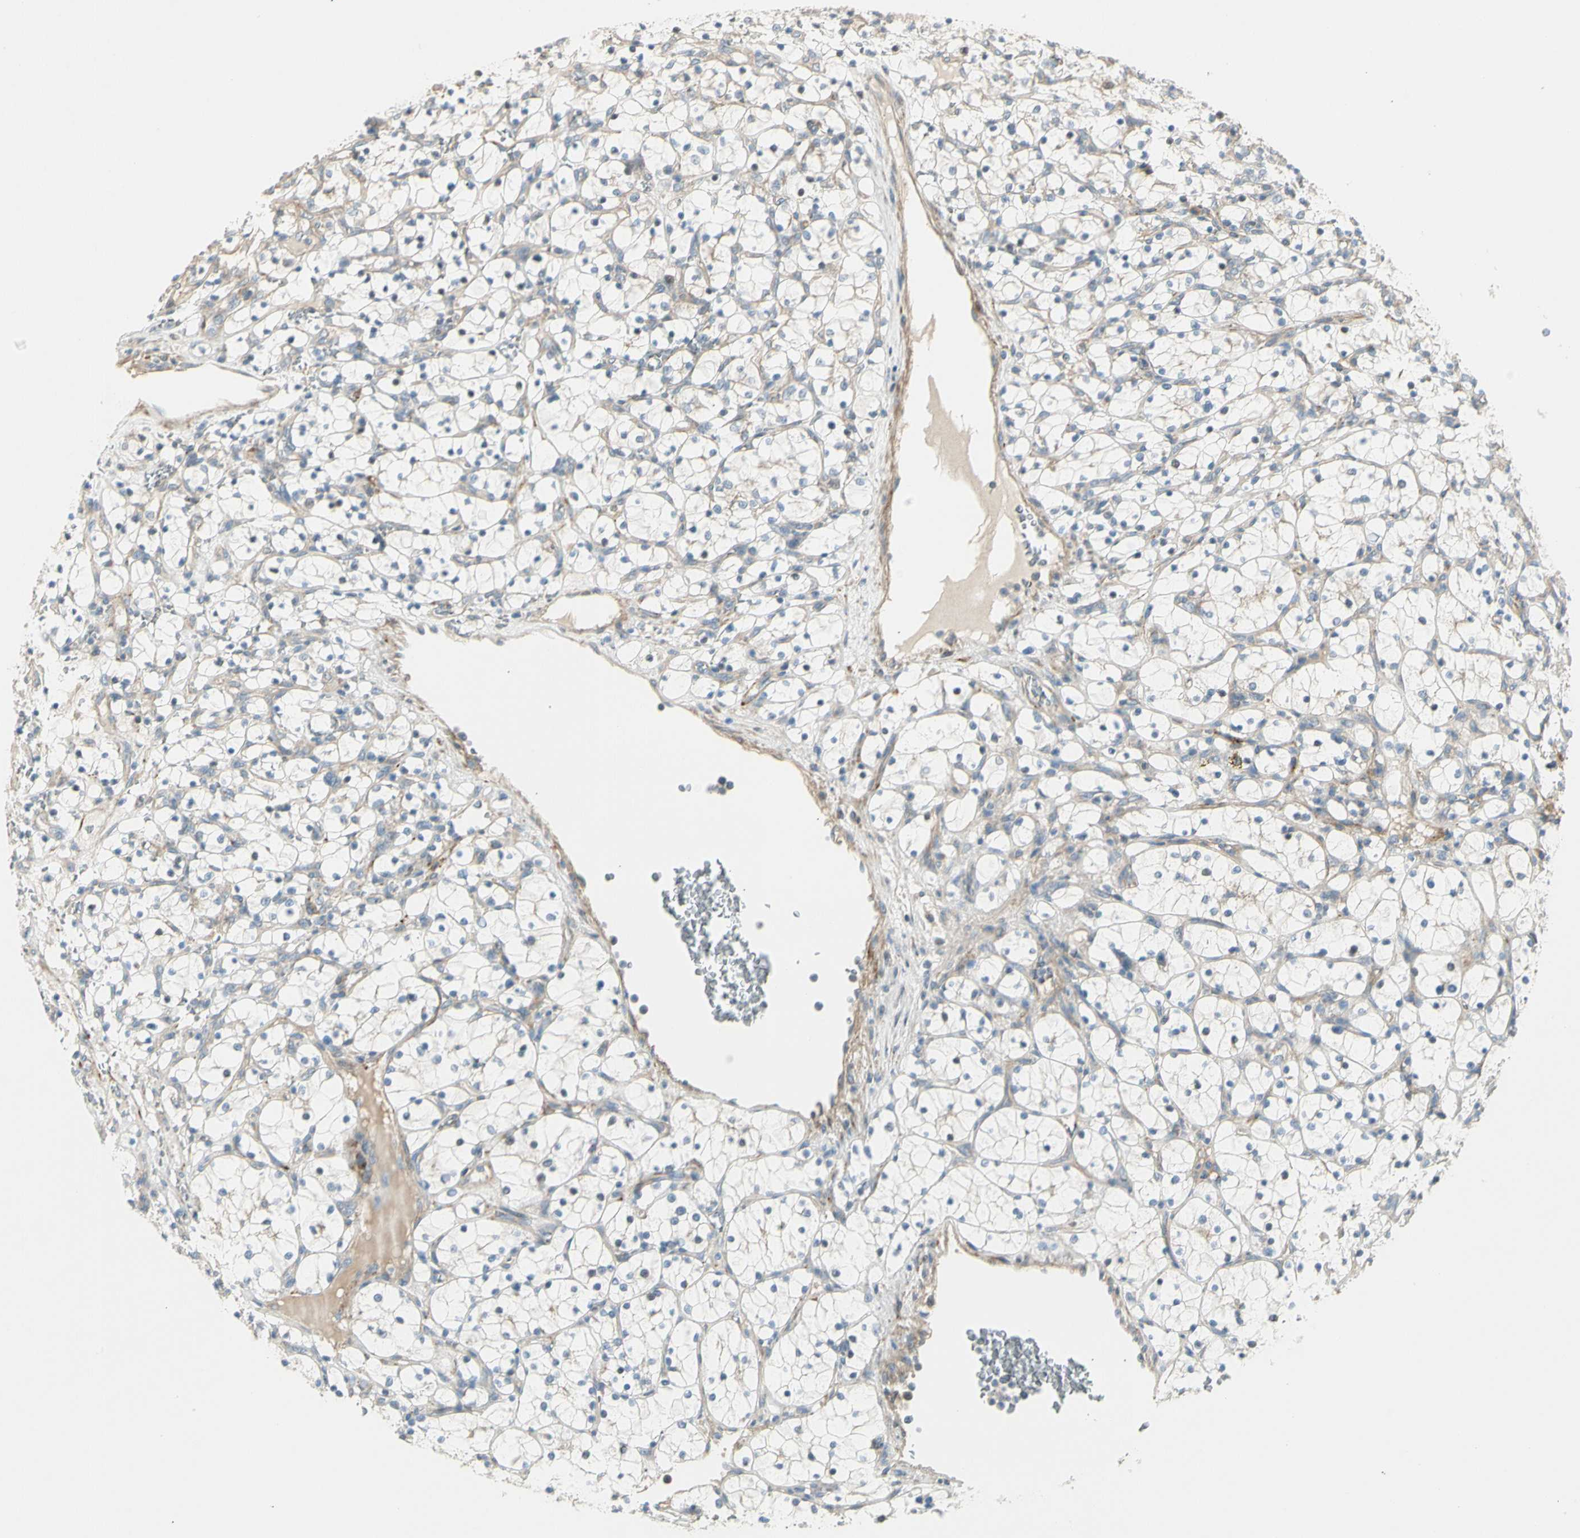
{"staining": {"intensity": "negative", "quantity": "none", "location": "none"}, "tissue": "renal cancer", "cell_type": "Tumor cells", "image_type": "cancer", "snomed": [{"axis": "morphology", "description": "Adenocarcinoma, NOS"}, {"axis": "topography", "description": "Kidney"}], "caption": "Histopathology image shows no protein positivity in tumor cells of renal cancer (adenocarcinoma) tissue.", "gene": "ADGRA3", "patient": {"sex": "female", "age": 69}}